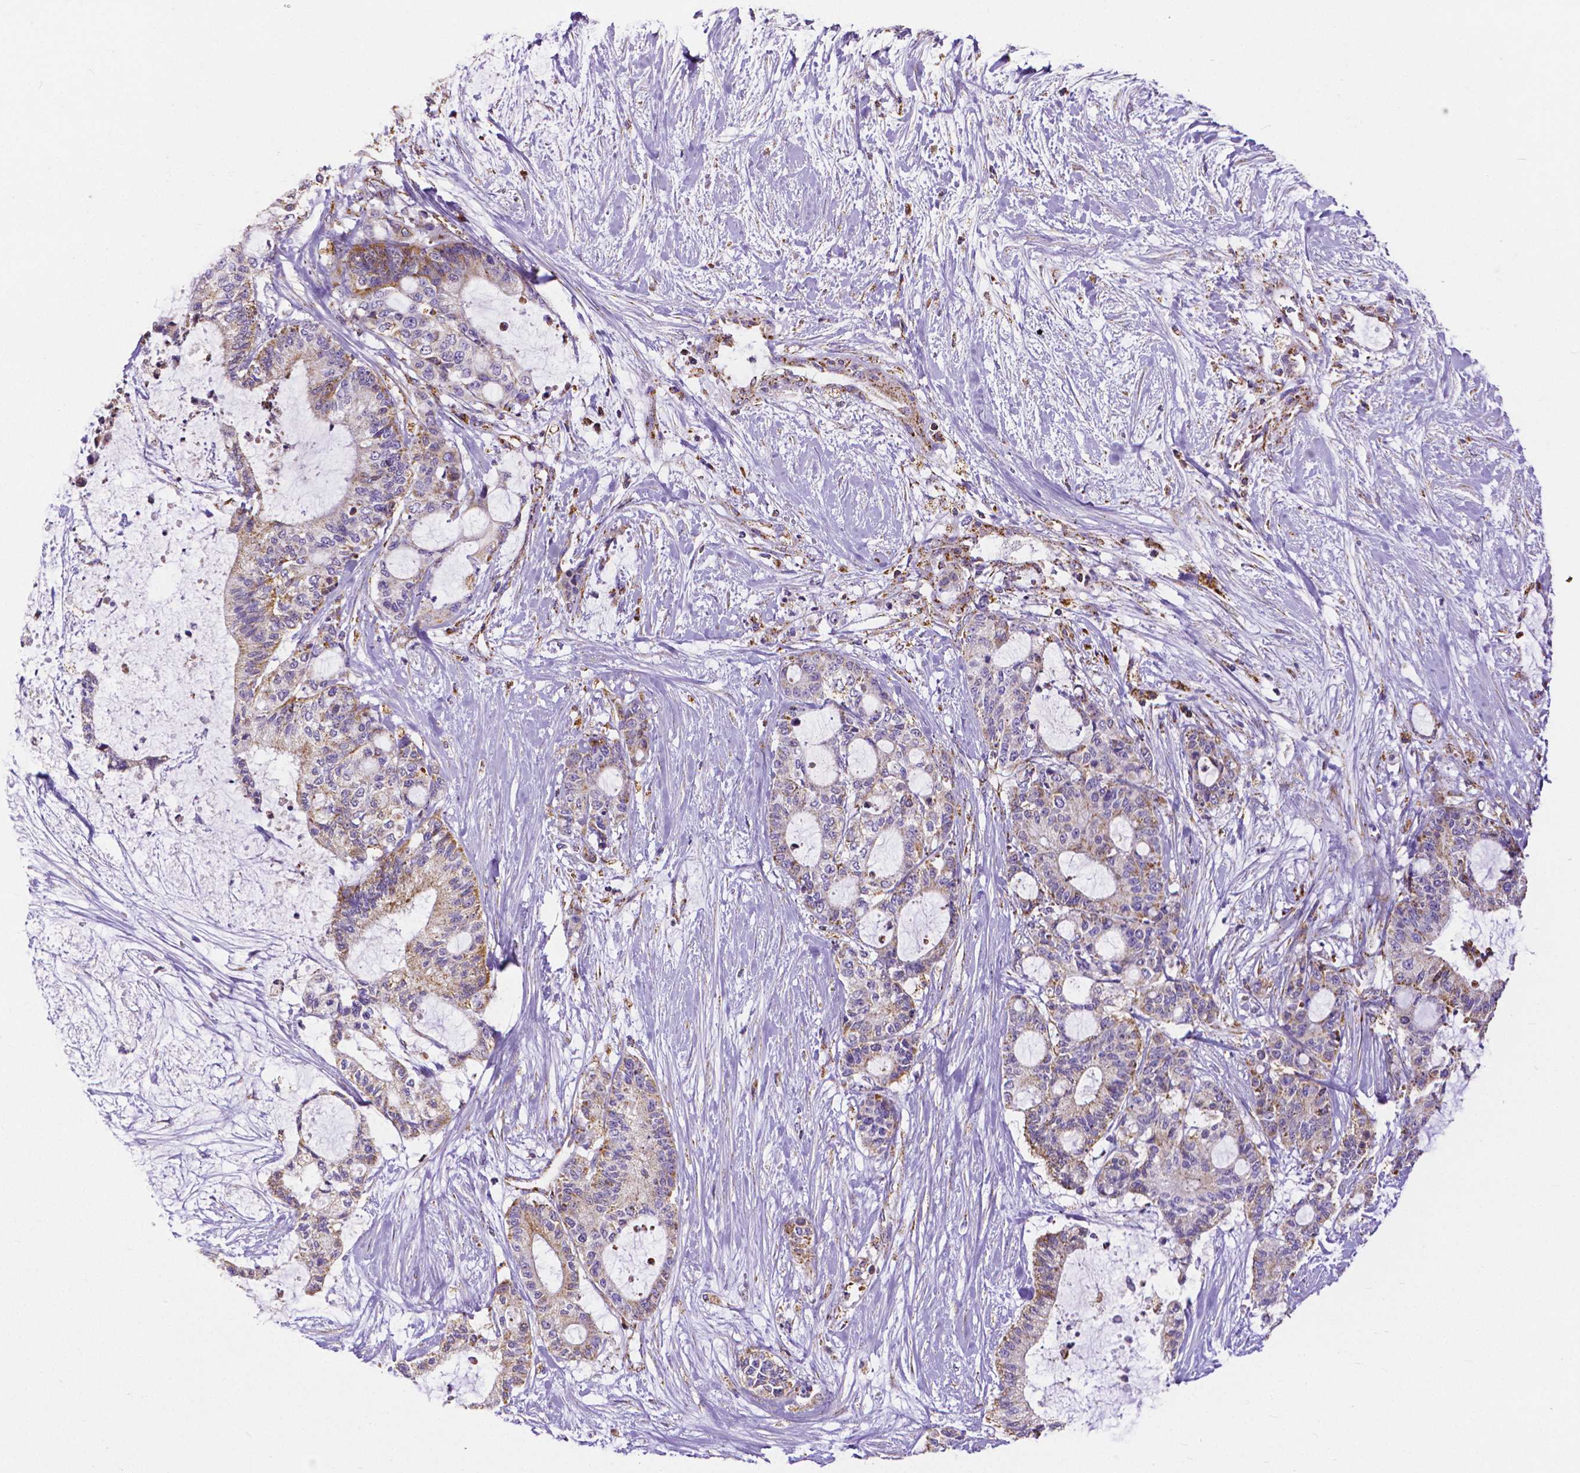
{"staining": {"intensity": "moderate", "quantity": "25%-75%", "location": "cytoplasmic/membranous"}, "tissue": "liver cancer", "cell_type": "Tumor cells", "image_type": "cancer", "snomed": [{"axis": "morphology", "description": "Normal tissue, NOS"}, {"axis": "morphology", "description": "Cholangiocarcinoma"}, {"axis": "topography", "description": "Liver"}, {"axis": "topography", "description": "Peripheral nerve tissue"}], "caption": "Liver cancer (cholangiocarcinoma) tissue reveals moderate cytoplasmic/membranous staining in approximately 25%-75% of tumor cells, visualized by immunohistochemistry.", "gene": "MACC1", "patient": {"sex": "female", "age": 73}}